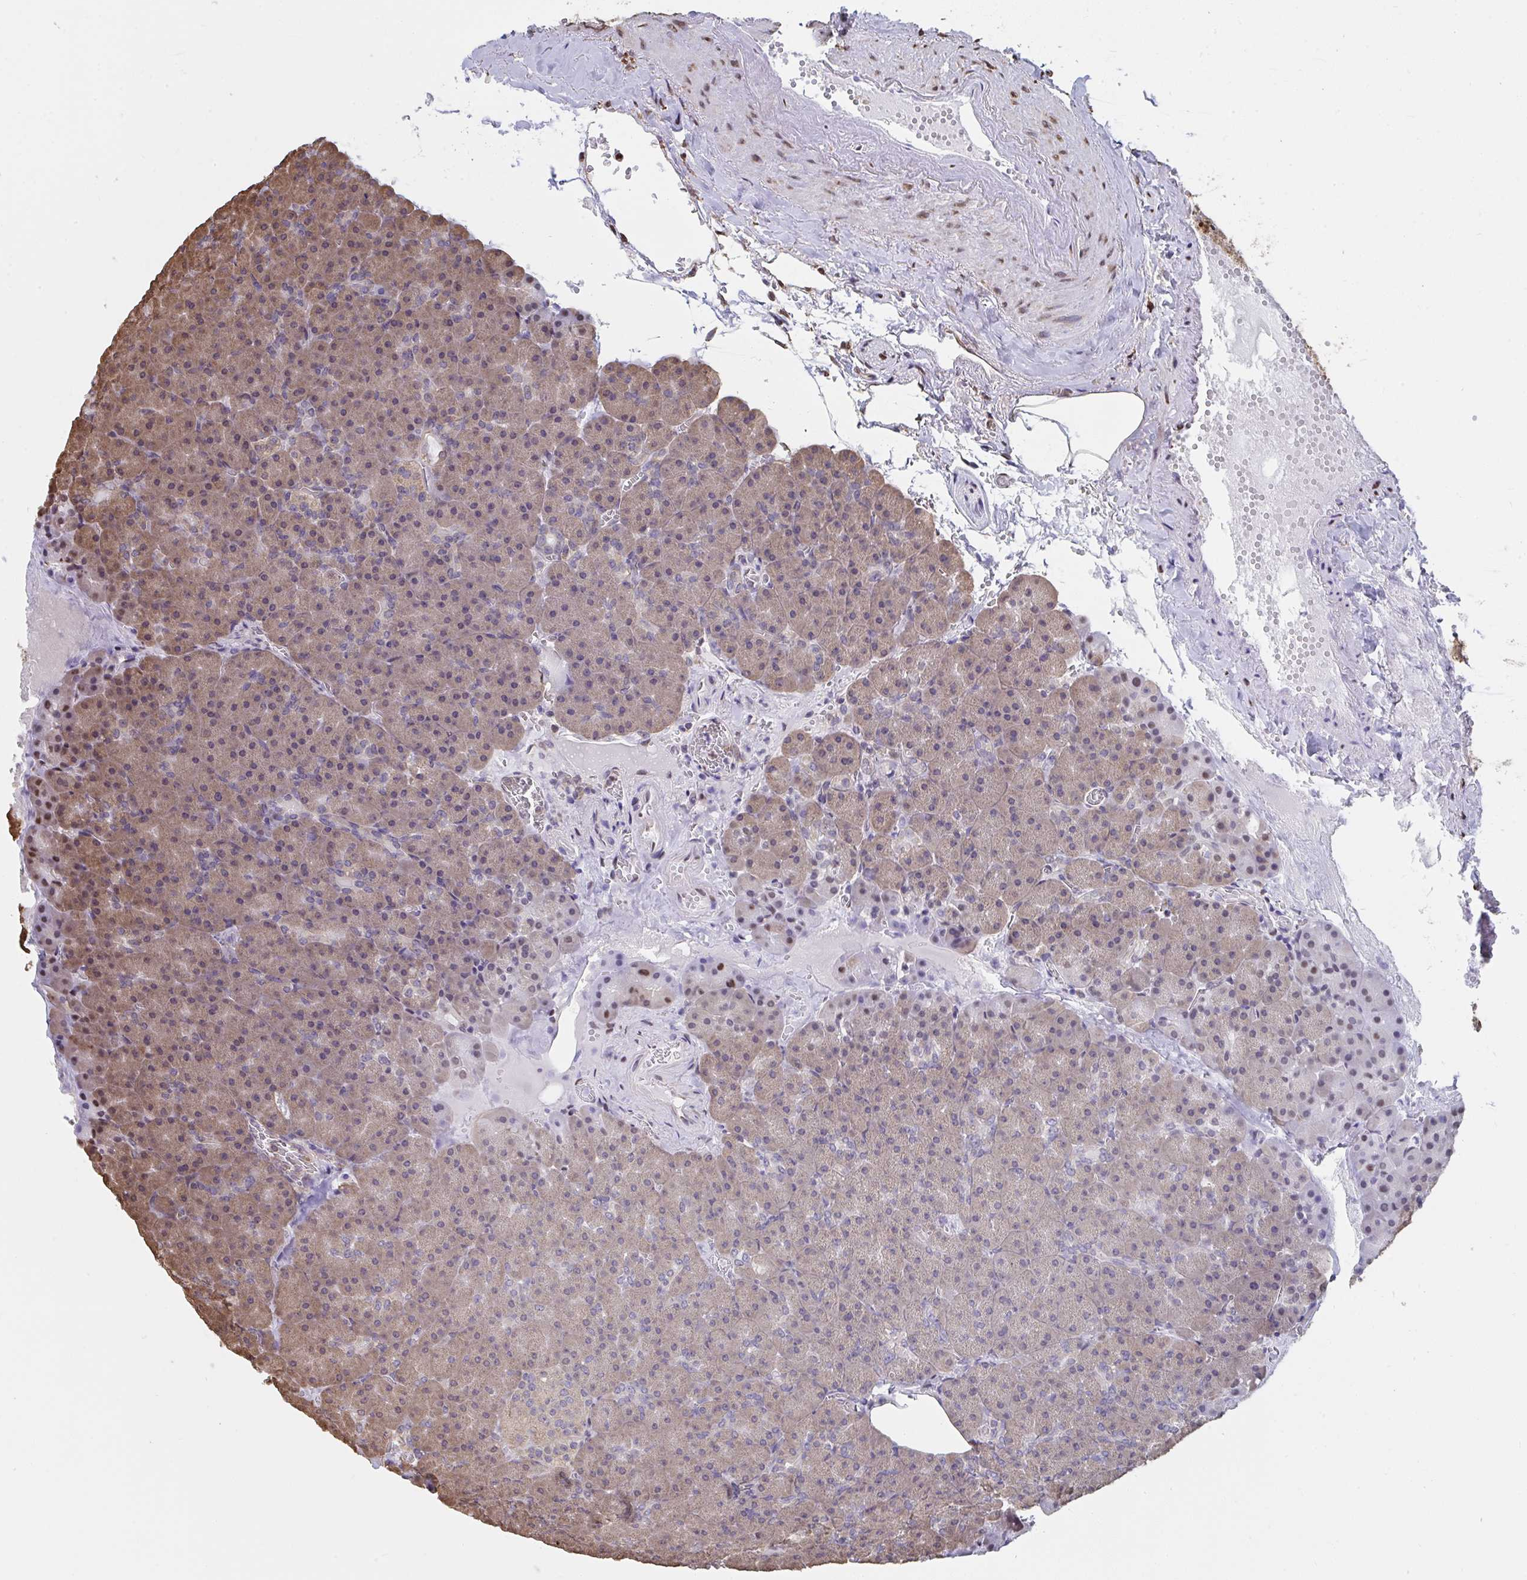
{"staining": {"intensity": "weak", "quantity": "25%-75%", "location": "cytoplasmic/membranous"}, "tissue": "pancreas", "cell_type": "Exocrine glandular cells", "image_type": "normal", "snomed": [{"axis": "morphology", "description": "Normal tissue, NOS"}, {"axis": "topography", "description": "Pancreas"}], "caption": "A brown stain shows weak cytoplasmic/membranous staining of a protein in exocrine glandular cells of unremarkable pancreas.", "gene": "SYNCRIP", "patient": {"sex": "female", "age": 74}}